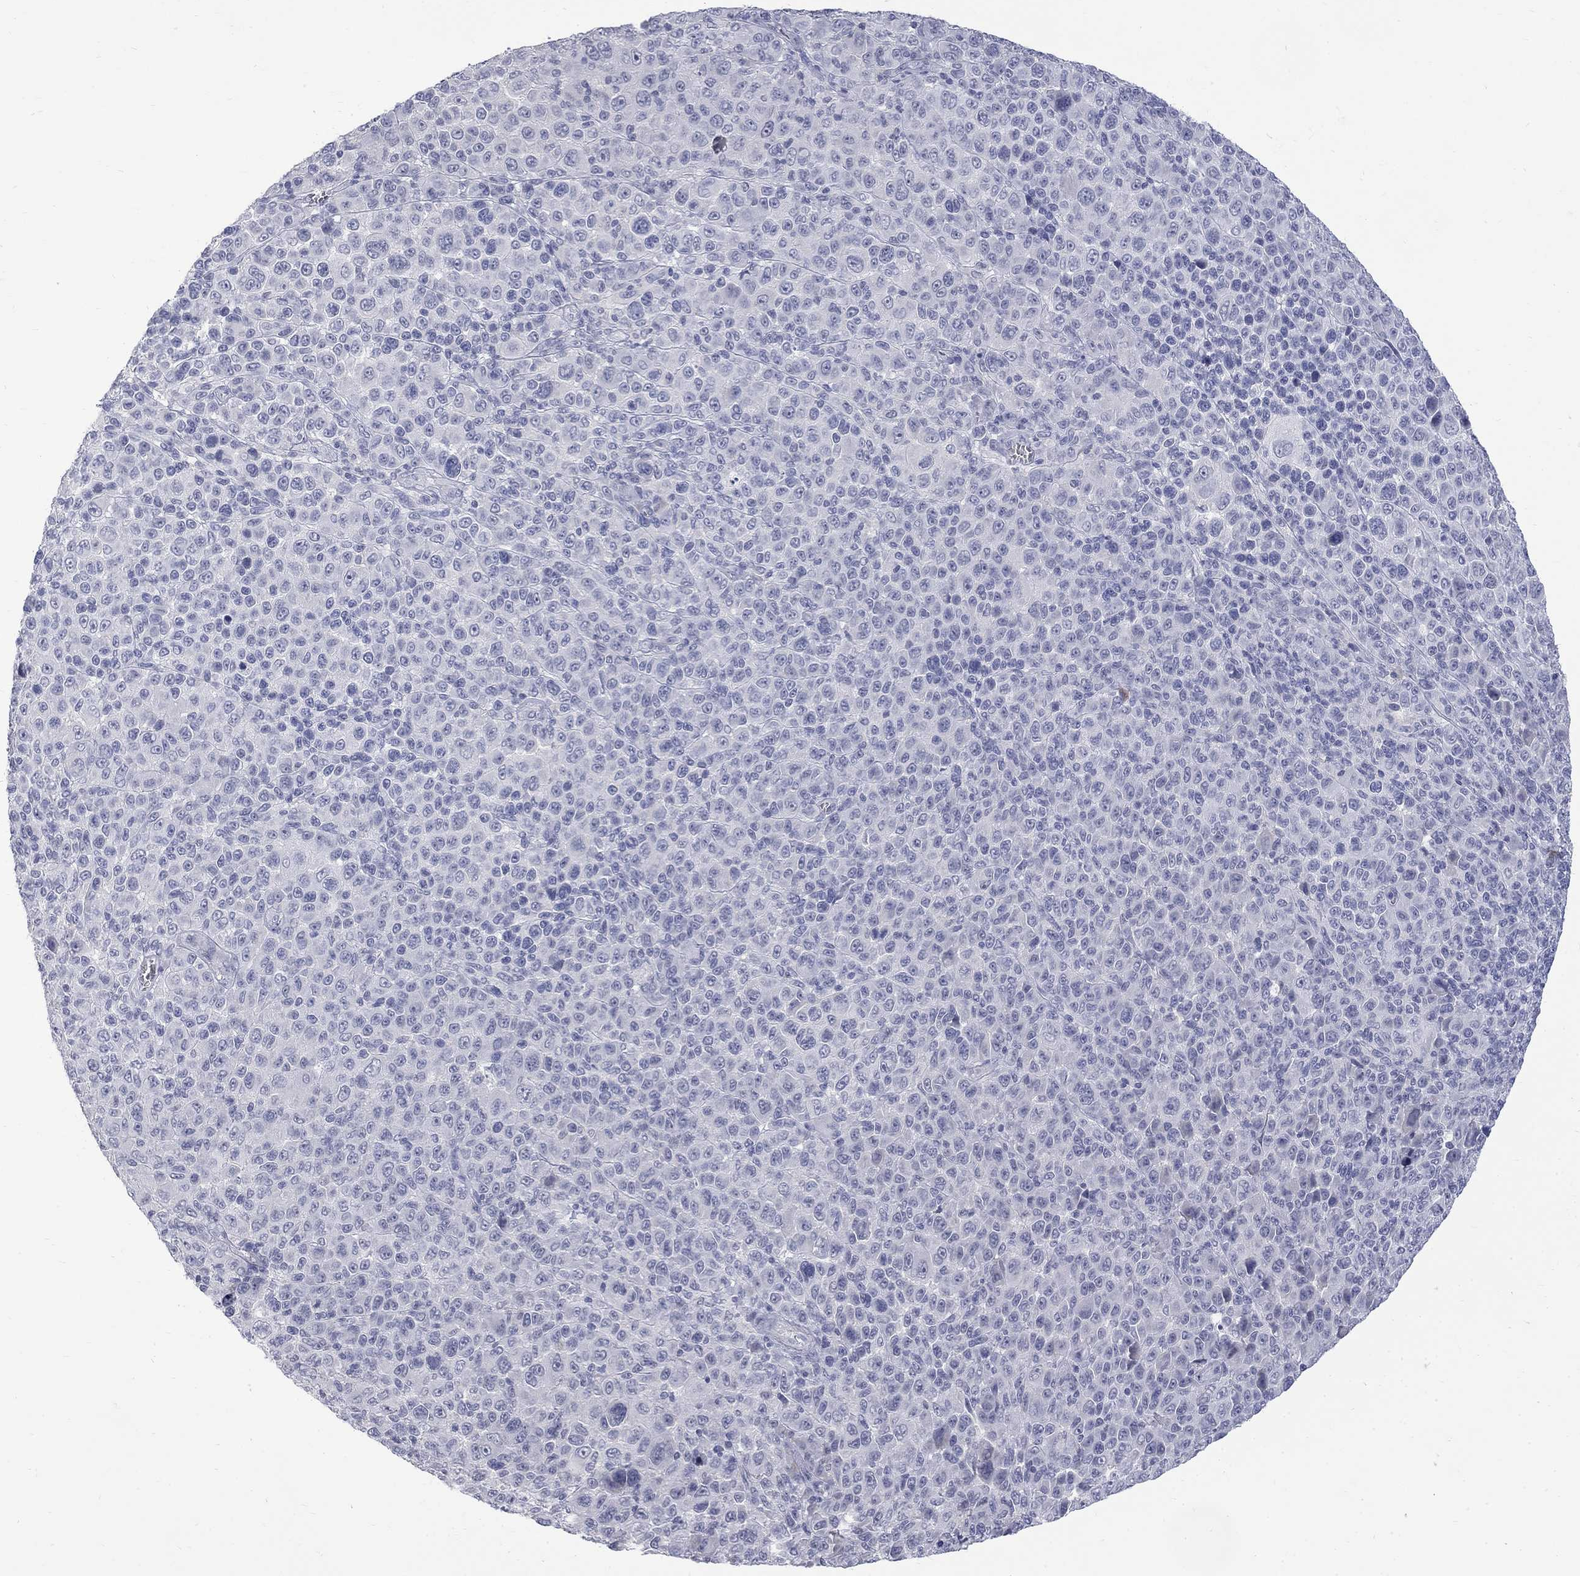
{"staining": {"intensity": "negative", "quantity": "none", "location": "none"}, "tissue": "melanoma", "cell_type": "Tumor cells", "image_type": "cancer", "snomed": [{"axis": "morphology", "description": "Malignant melanoma, NOS"}, {"axis": "topography", "description": "Skin"}], "caption": "Immunohistochemical staining of malignant melanoma shows no significant expression in tumor cells.", "gene": "CTNND2", "patient": {"sex": "female", "age": 57}}